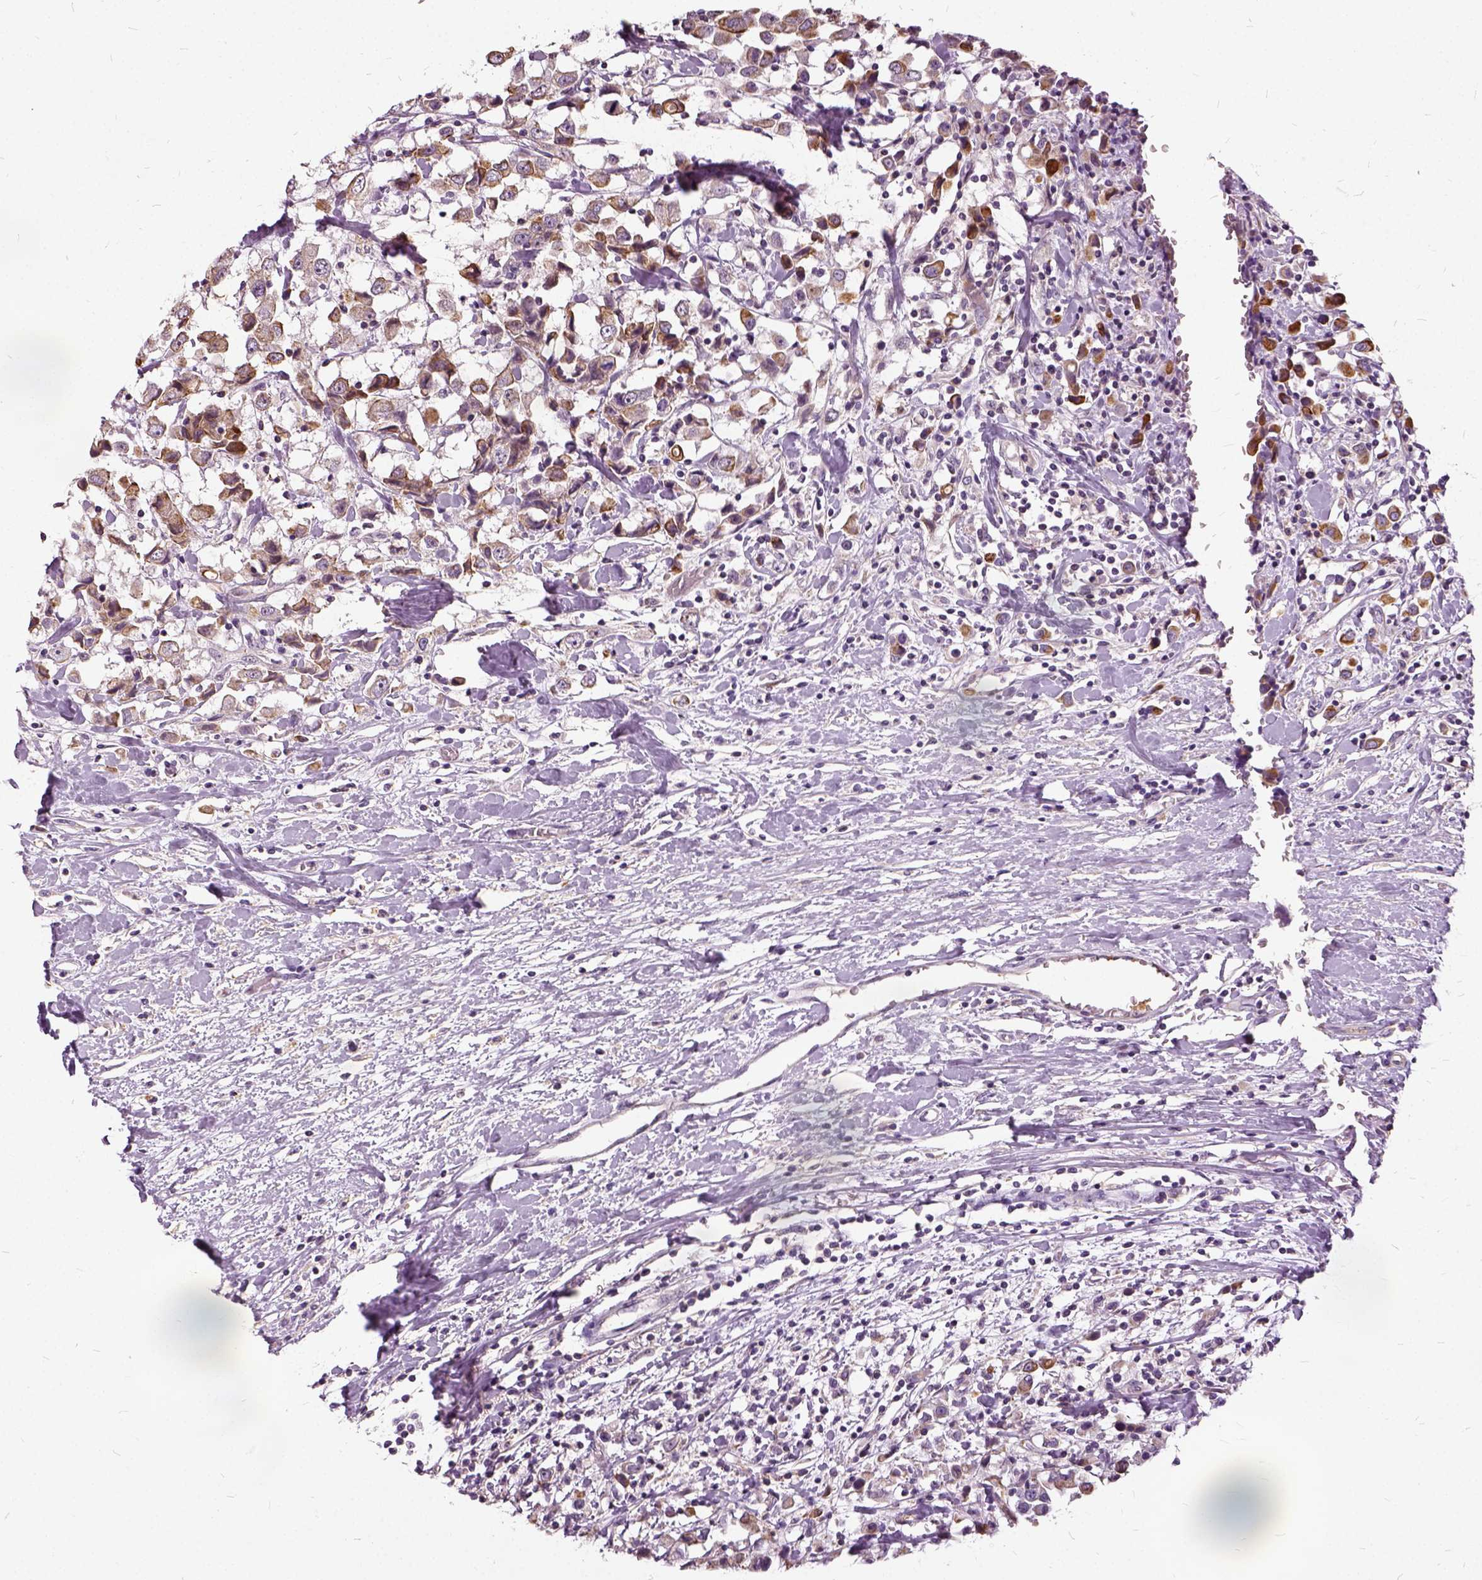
{"staining": {"intensity": "moderate", "quantity": ">75%", "location": "cytoplasmic/membranous"}, "tissue": "breast cancer", "cell_type": "Tumor cells", "image_type": "cancer", "snomed": [{"axis": "morphology", "description": "Duct carcinoma"}, {"axis": "topography", "description": "Breast"}], "caption": "Protein expression analysis of human breast intraductal carcinoma reveals moderate cytoplasmic/membranous staining in approximately >75% of tumor cells.", "gene": "ILRUN", "patient": {"sex": "female", "age": 61}}